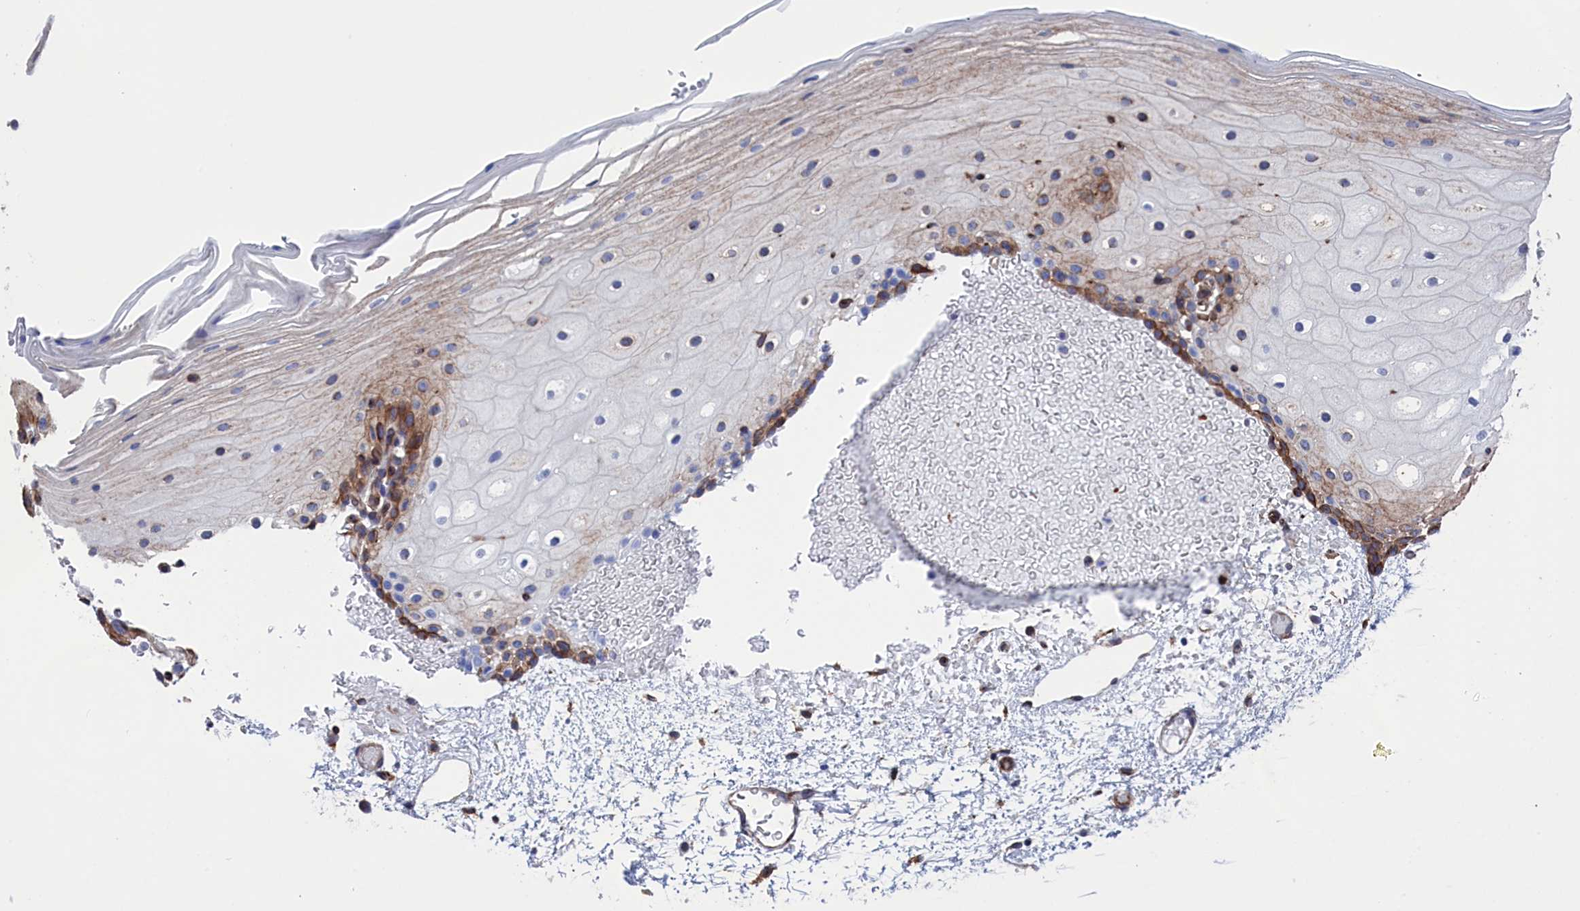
{"staining": {"intensity": "moderate", "quantity": "25%-75%", "location": "cytoplasmic/membranous"}, "tissue": "oral mucosa", "cell_type": "Squamous epithelial cells", "image_type": "normal", "snomed": [{"axis": "morphology", "description": "Normal tissue, NOS"}, {"axis": "topography", "description": "Oral tissue"}], "caption": "The histopathology image demonstrates immunohistochemical staining of normal oral mucosa. There is moderate cytoplasmic/membranous positivity is seen in approximately 25%-75% of squamous epithelial cells.", "gene": "NUTF2", "patient": {"sex": "female", "age": 70}}